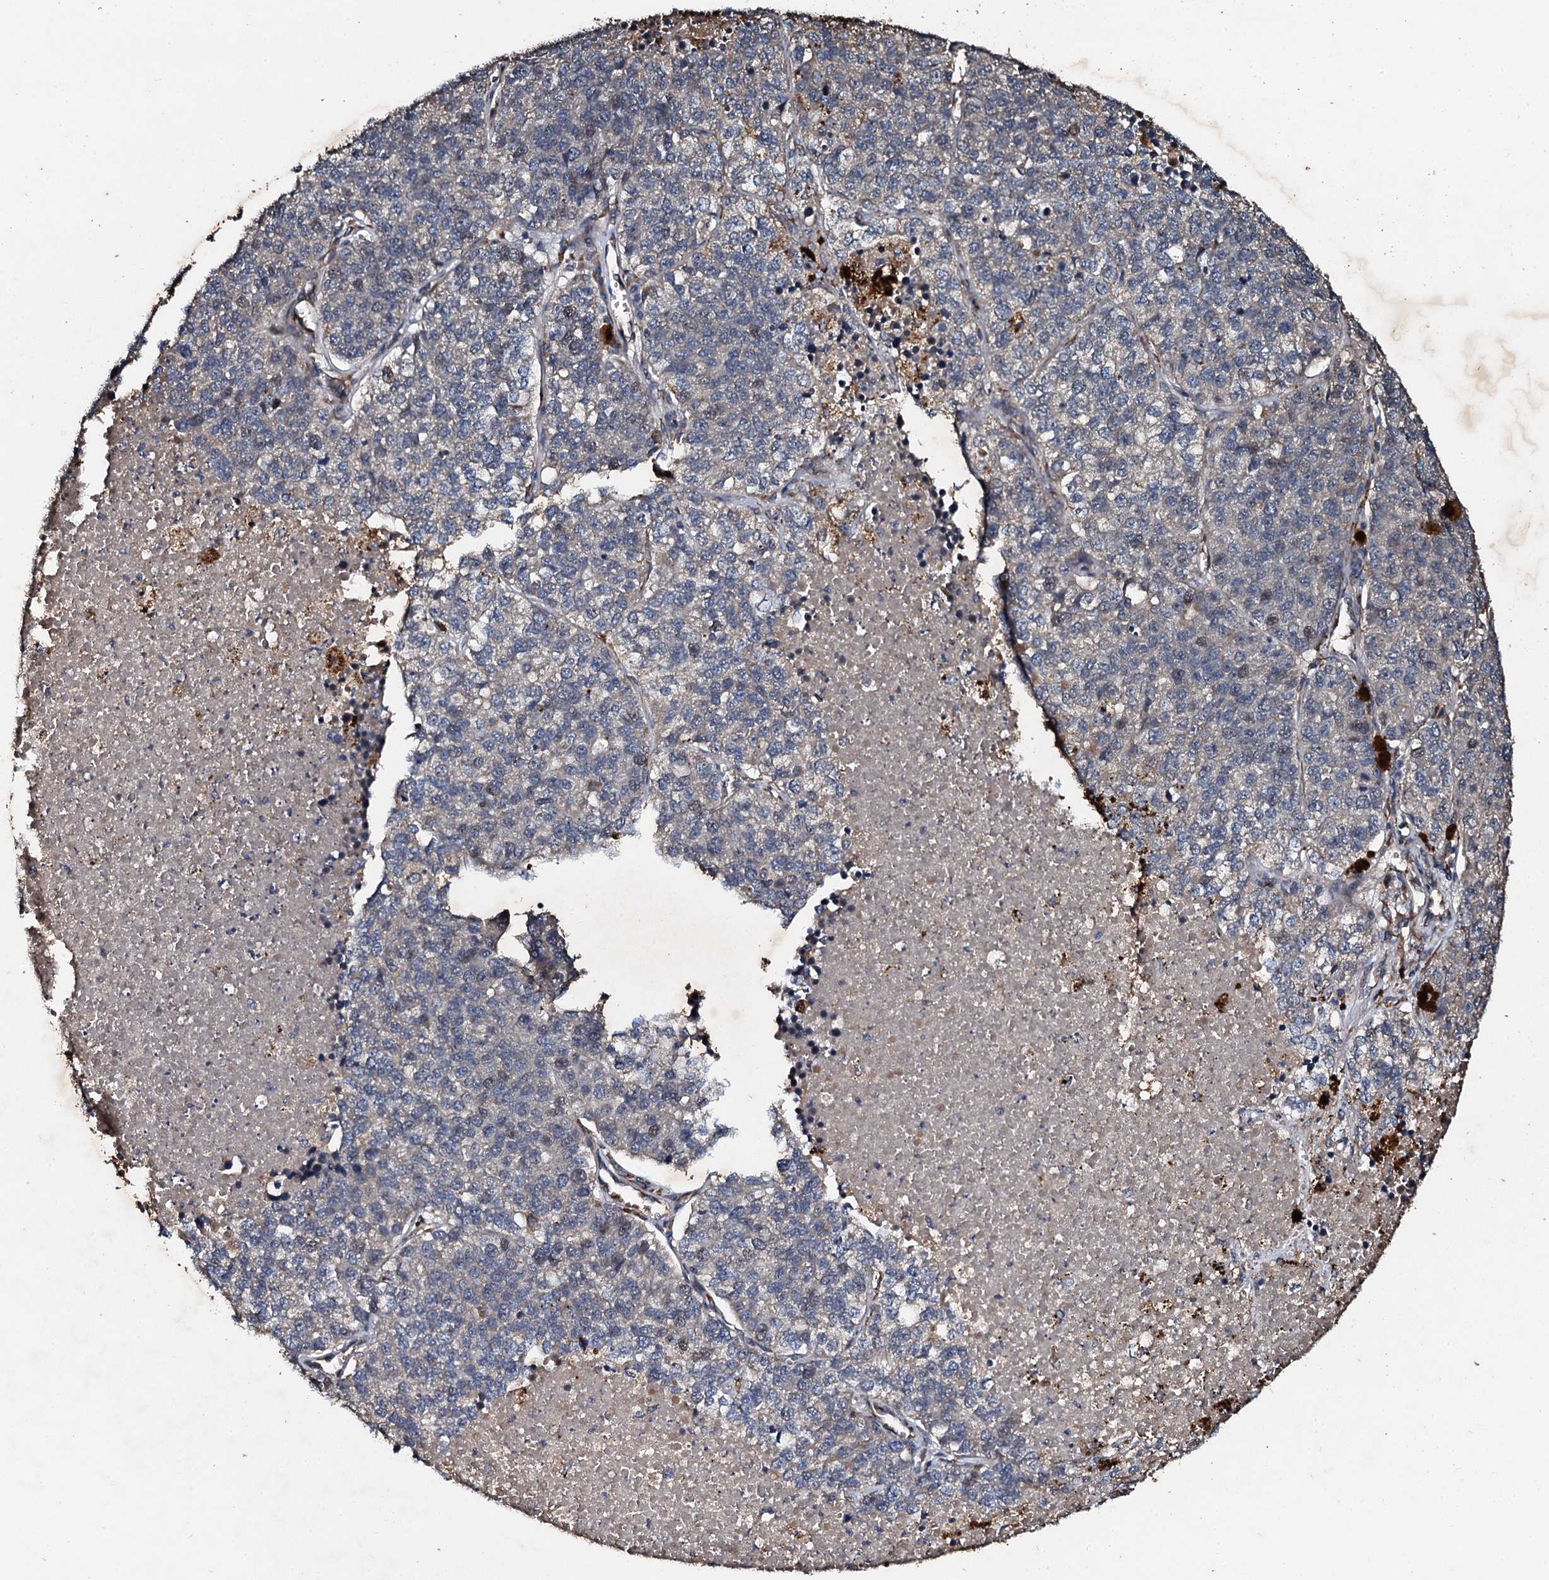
{"staining": {"intensity": "negative", "quantity": "none", "location": "none"}, "tissue": "lung cancer", "cell_type": "Tumor cells", "image_type": "cancer", "snomed": [{"axis": "morphology", "description": "Adenocarcinoma, NOS"}, {"axis": "topography", "description": "Lung"}], "caption": "High power microscopy photomicrograph of an IHC histopathology image of lung cancer, revealing no significant positivity in tumor cells. The staining was performed using DAB to visualize the protein expression in brown, while the nuclei were stained in blue with hematoxylin (Magnification: 20x).", "gene": "ADAMTS10", "patient": {"sex": "male", "age": 49}}